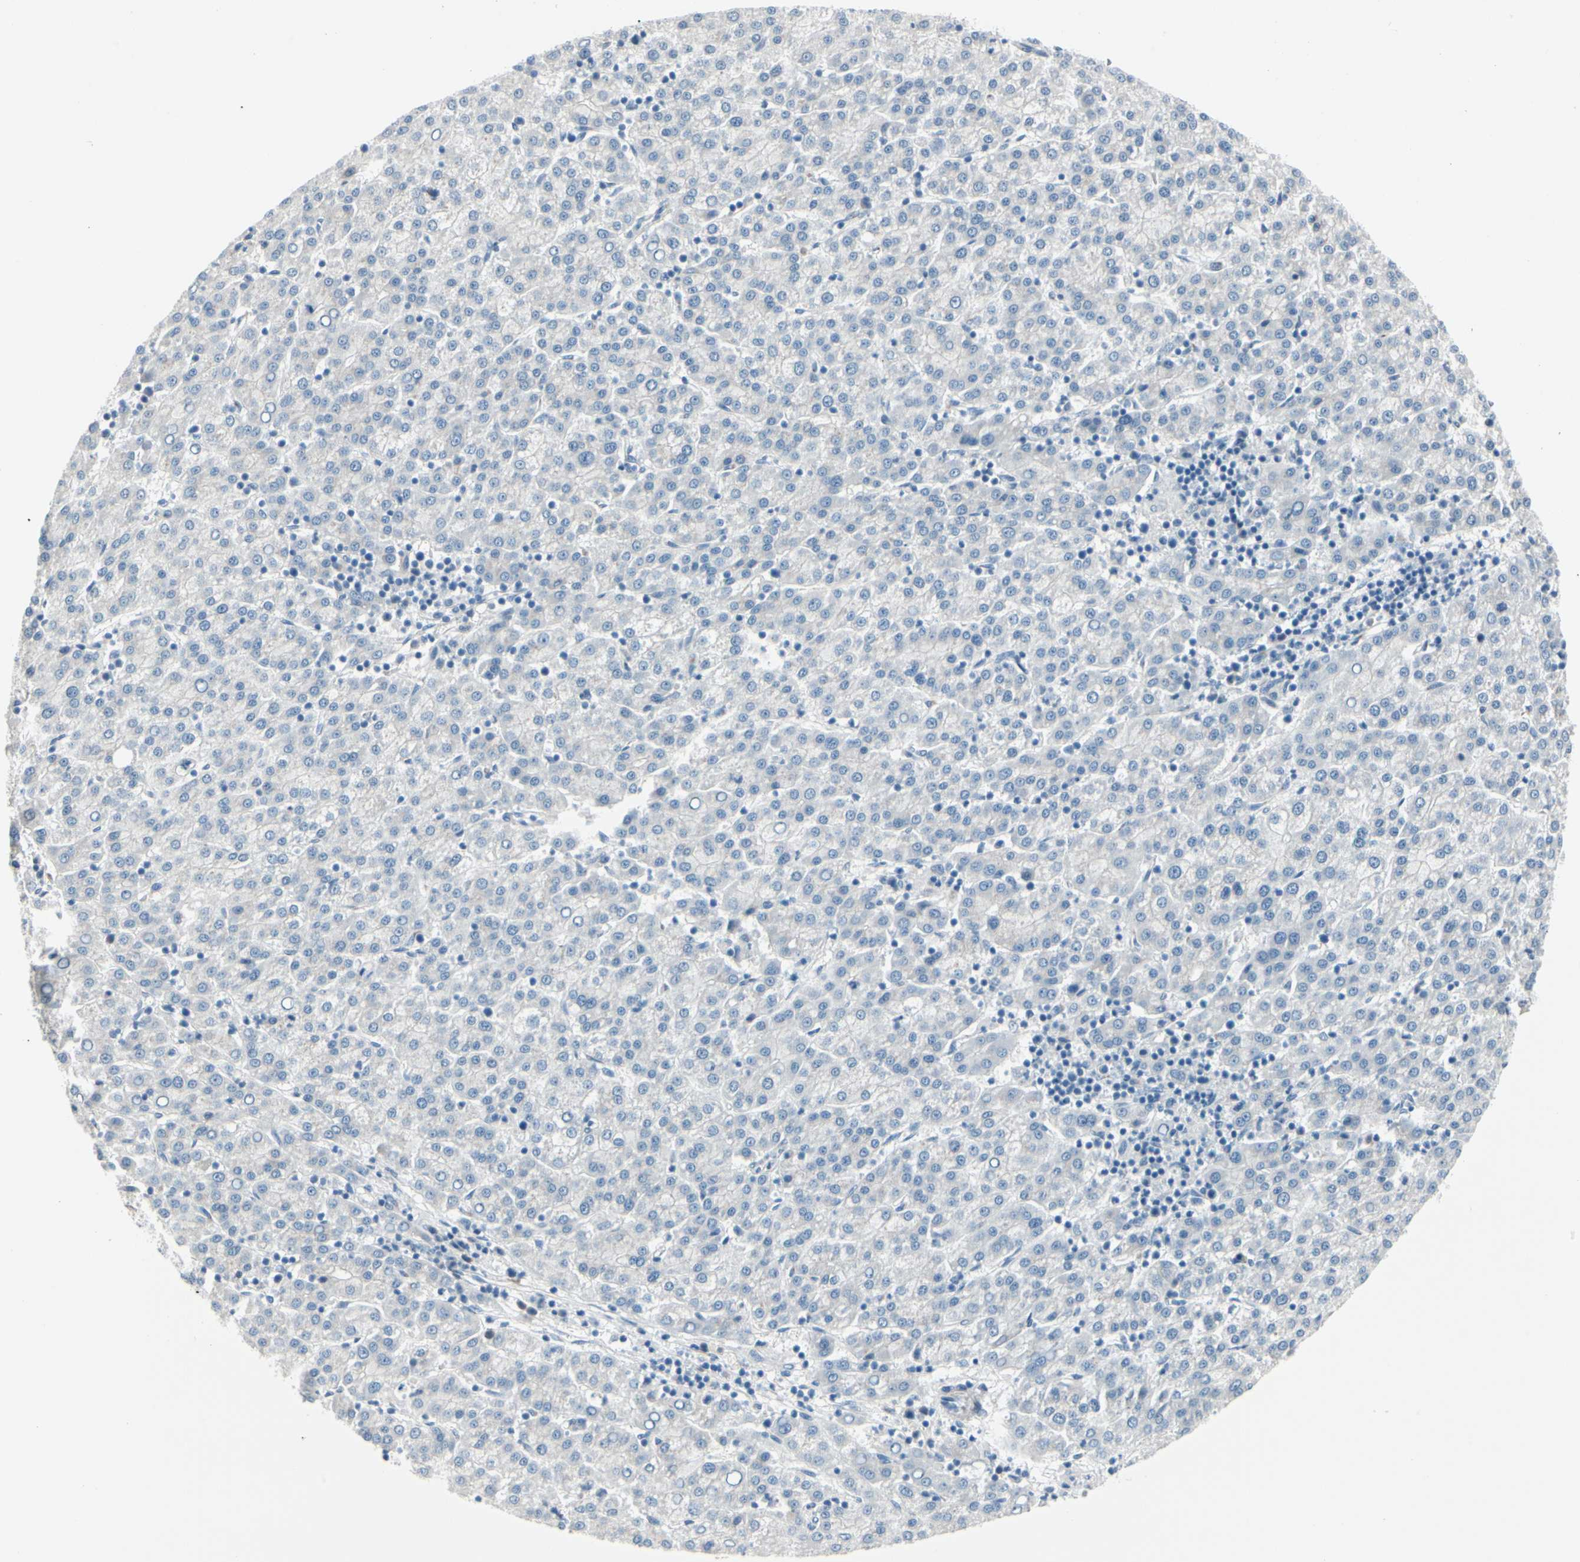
{"staining": {"intensity": "negative", "quantity": "none", "location": "none"}, "tissue": "liver cancer", "cell_type": "Tumor cells", "image_type": "cancer", "snomed": [{"axis": "morphology", "description": "Carcinoma, Hepatocellular, NOS"}, {"axis": "topography", "description": "Liver"}], "caption": "The image demonstrates no staining of tumor cells in liver hepatocellular carcinoma.", "gene": "PGR", "patient": {"sex": "female", "age": 58}}